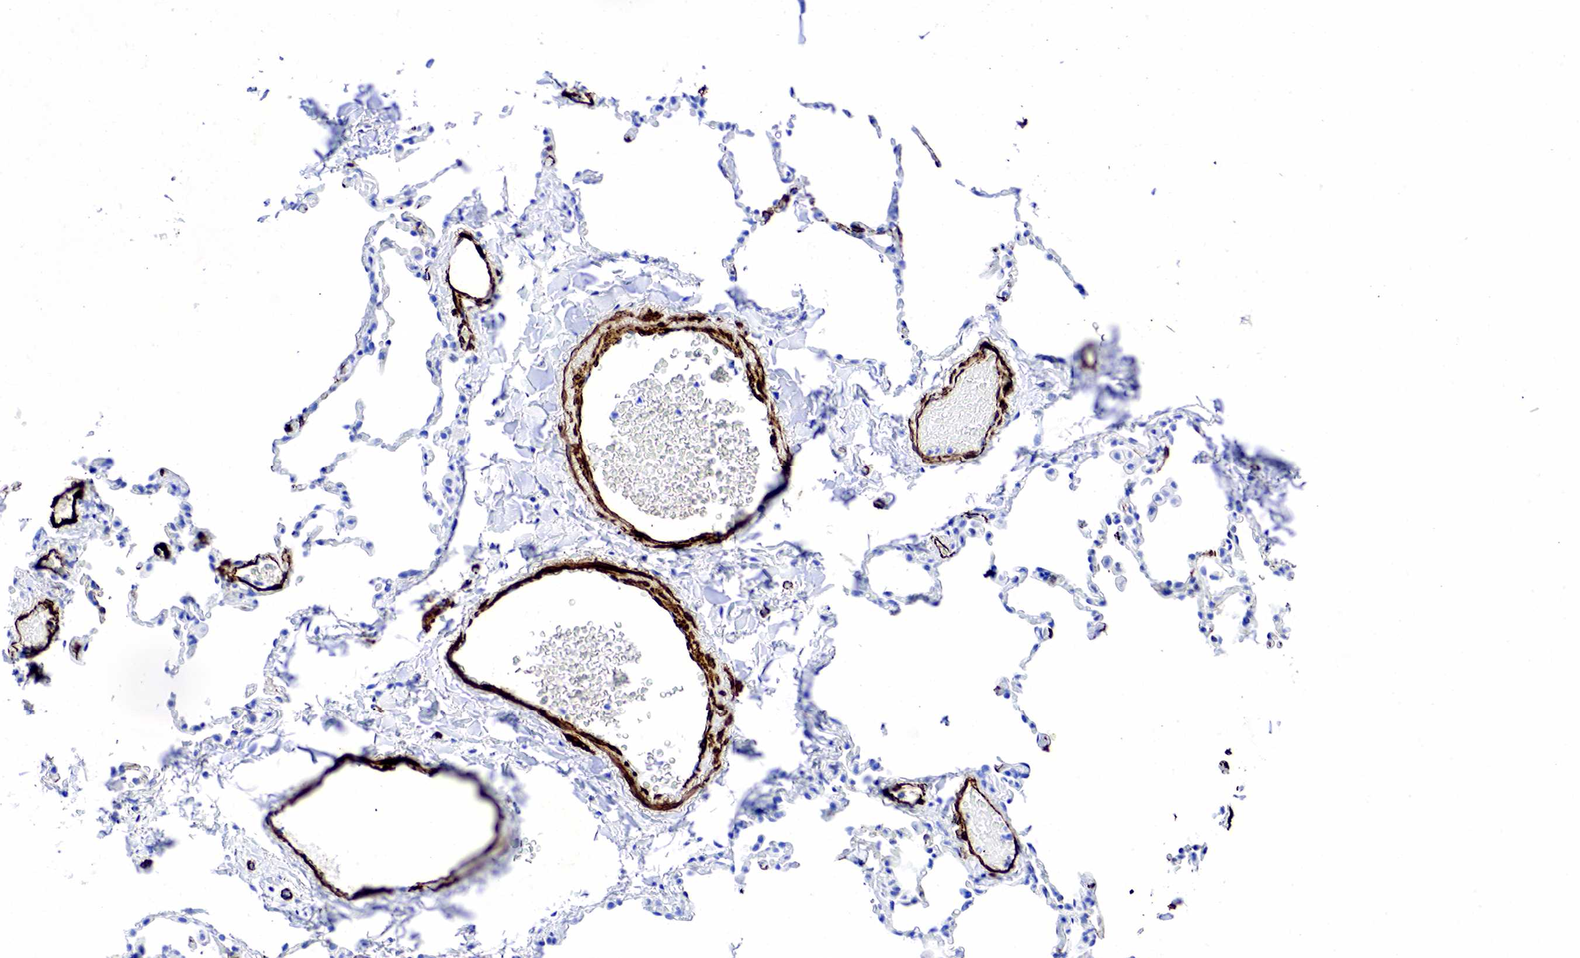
{"staining": {"intensity": "negative", "quantity": "none", "location": "none"}, "tissue": "lung", "cell_type": "Alveolar cells", "image_type": "normal", "snomed": [{"axis": "morphology", "description": "Normal tissue, NOS"}, {"axis": "topography", "description": "Lung"}], "caption": "Protein analysis of unremarkable lung reveals no significant expression in alveolar cells.", "gene": "ACTA2", "patient": {"sex": "female", "age": 61}}